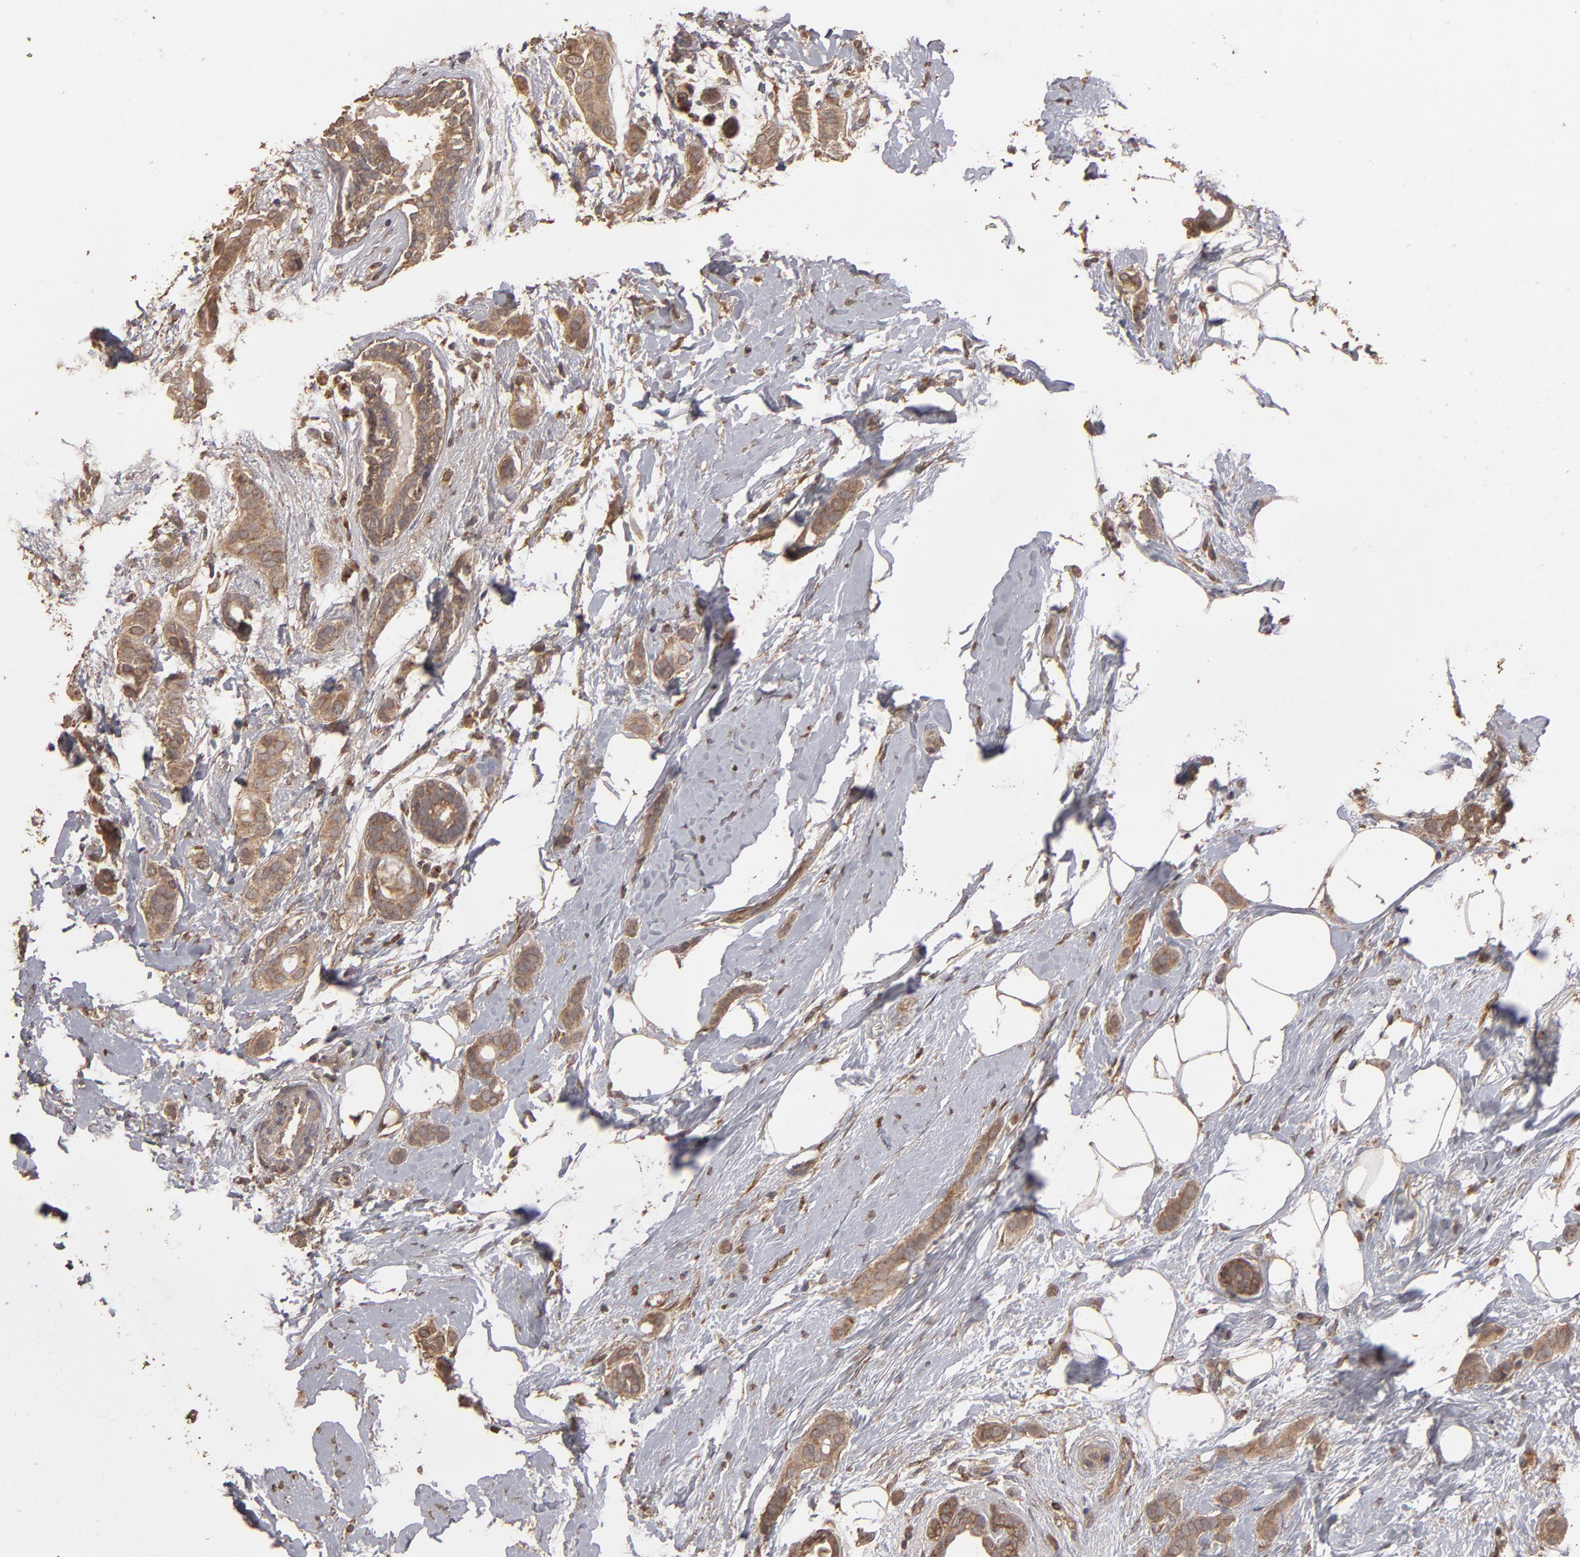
{"staining": {"intensity": "moderate", "quantity": ">75%", "location": "cytoplasmic/membranous"}, "tissue": "breast cancer", "cell_type": "Tumor cells", "image_type": "cancer", "snomed": [{"axis": "morphology", "description": "Duct carcinoma"}, {"axis": "topography", "description": "Breast"}], "caption": "Immunohistochemistry (IHC) photomicrograph of breast cancer (intraductal carcinoma) stained for a protein (brown), which reveals medium levels of moderate cytoplasmic/membranous staining in about >75% of tumor cells.", "gene": "MMP2", "patient": {"sex": "female", "age": 54}}